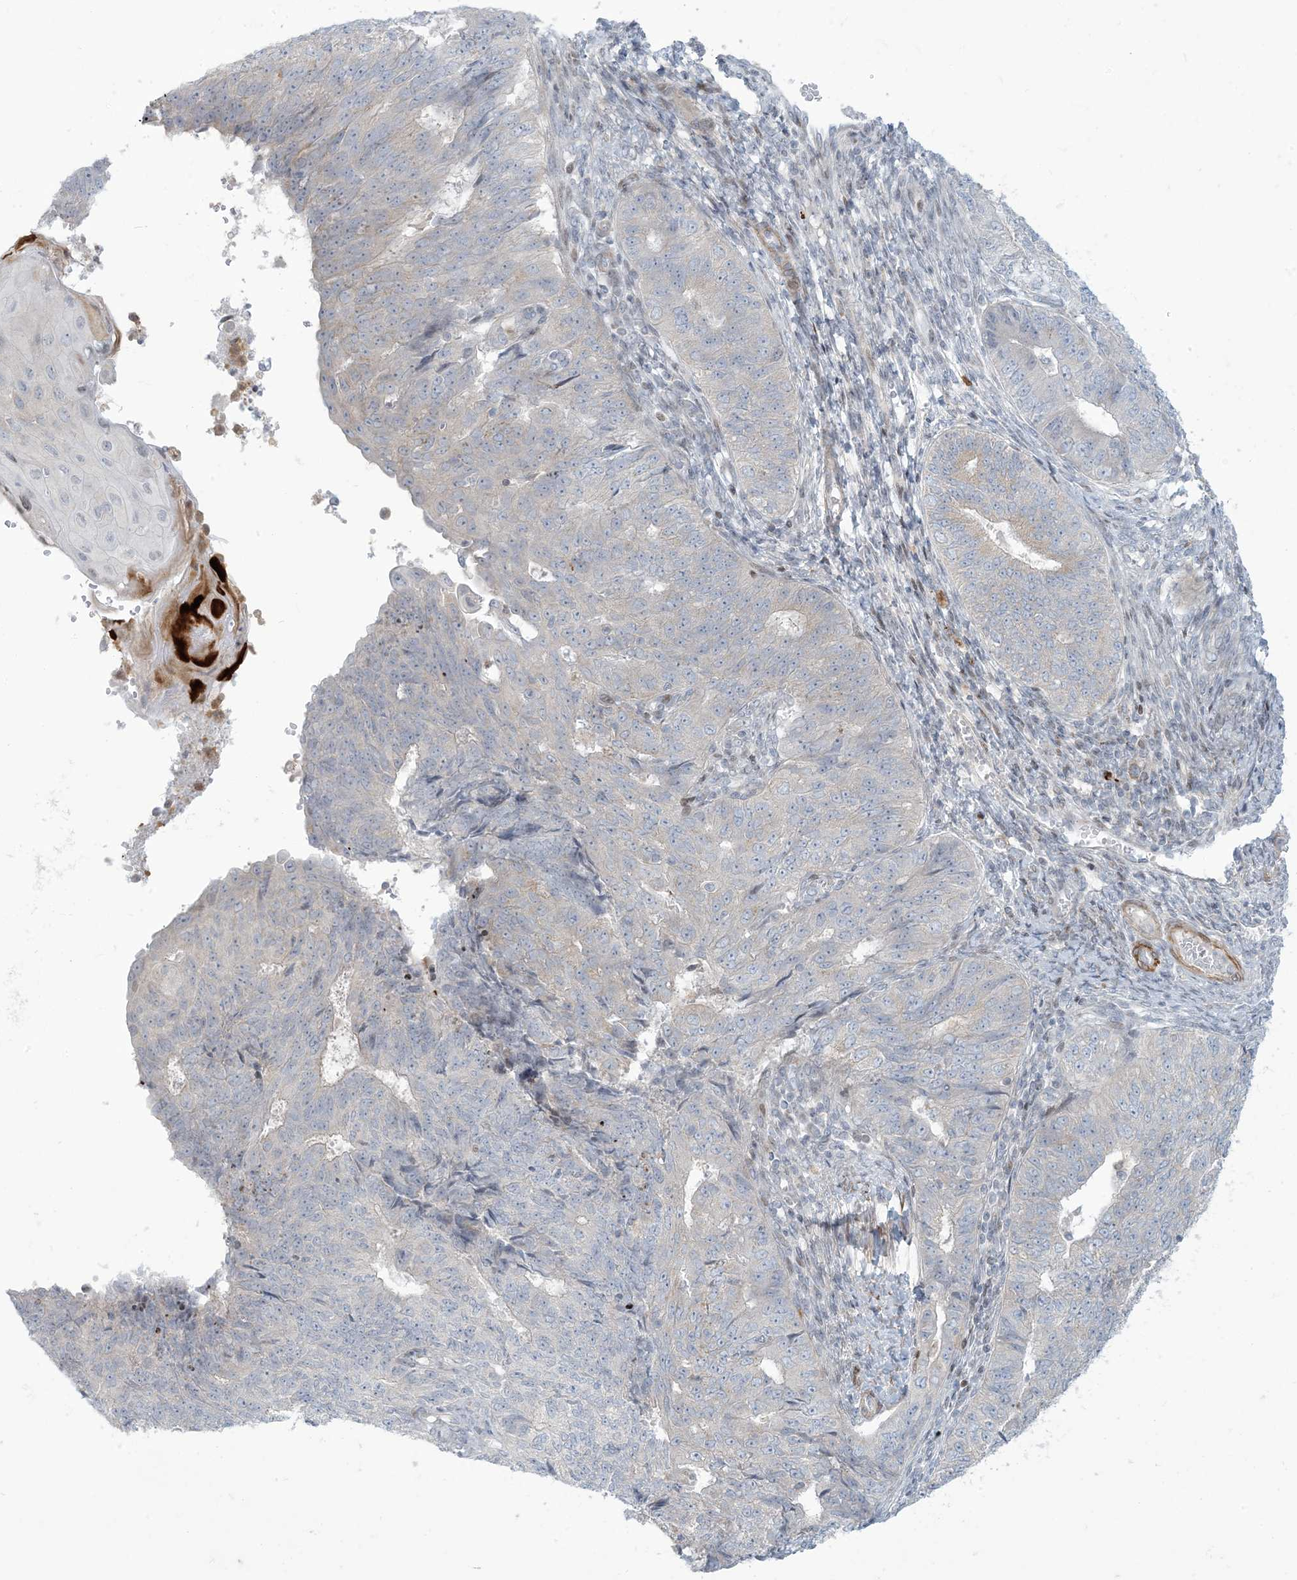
{"staining": {"intensity": "negative", "quantity": "none", "location": "none"}, "tissue": "endometrial cancer", "cell_type": "Tumor cells", "image_type": "cancer", "snomed": [{"axis": "morphology", "description": "Adenocarcinoma, NOS"}, {"axis": "topography", "description": "Endometrium"}], "caption": "This is an IHC micrograph of endometrial cancer. There is no expression in tumor cells.", "gene": "AFTPH", "patient": {"sex": "female", "age": 32}}